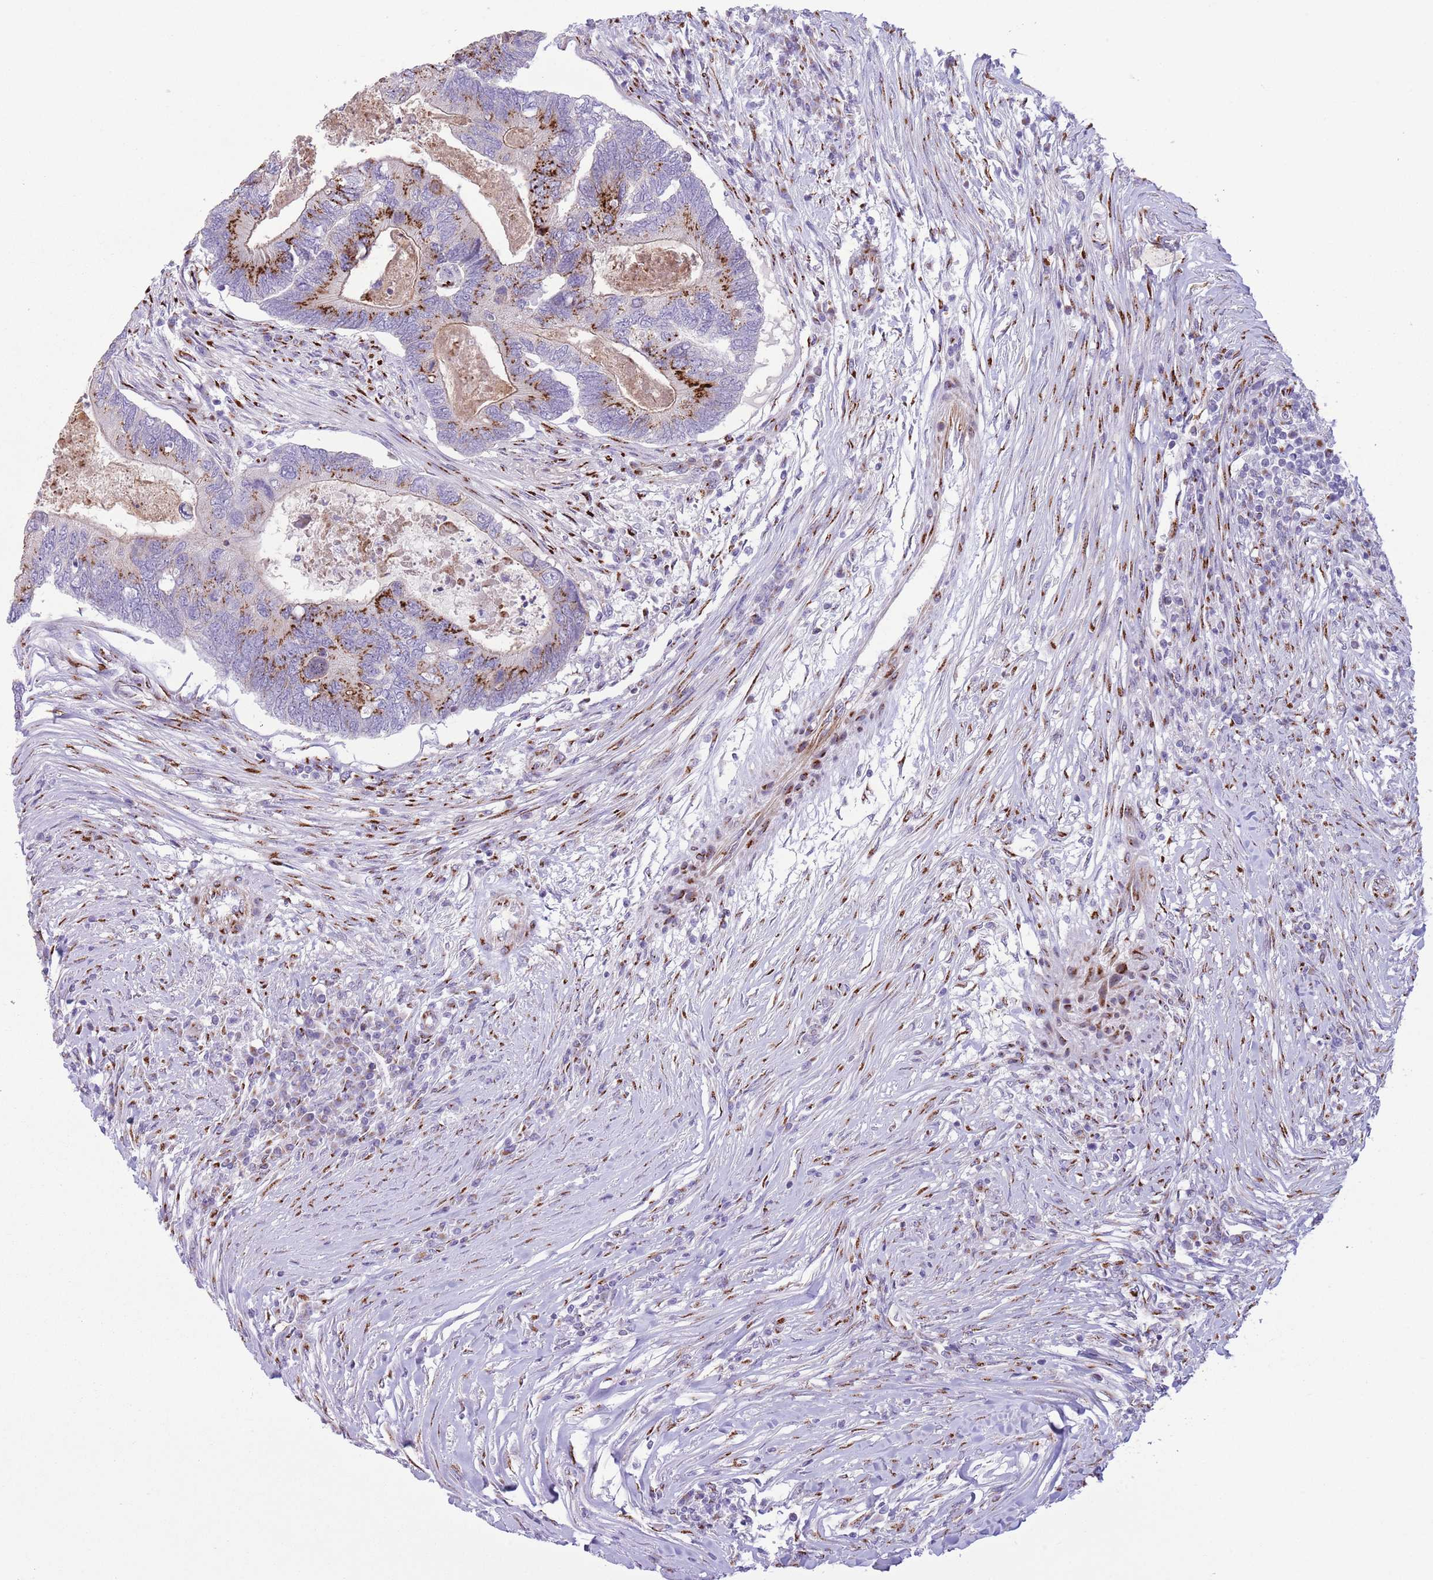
{"staining": {"intensity": "strong", "quantity": ">75%", "location": "cytoplasmic/membranous"}, "tissue": "colorectal cancer", "cell_type": "Tumor cells", "image_type": "cancer", "snomed": [{"axis": "morphology", "description": "Adenocarcinoma, NOS"}, {"axis": "topography", "description": "Colon"}], "caption": "Strong cytoplasmic/membranous positivity for a protein is present in approximately >75% of tumor cells of adenocarcinoma (colorectal) using immunohistochemistry (IHC).", "gene": "C20orf96", "patient": {"sex": "female", "age": 67}}